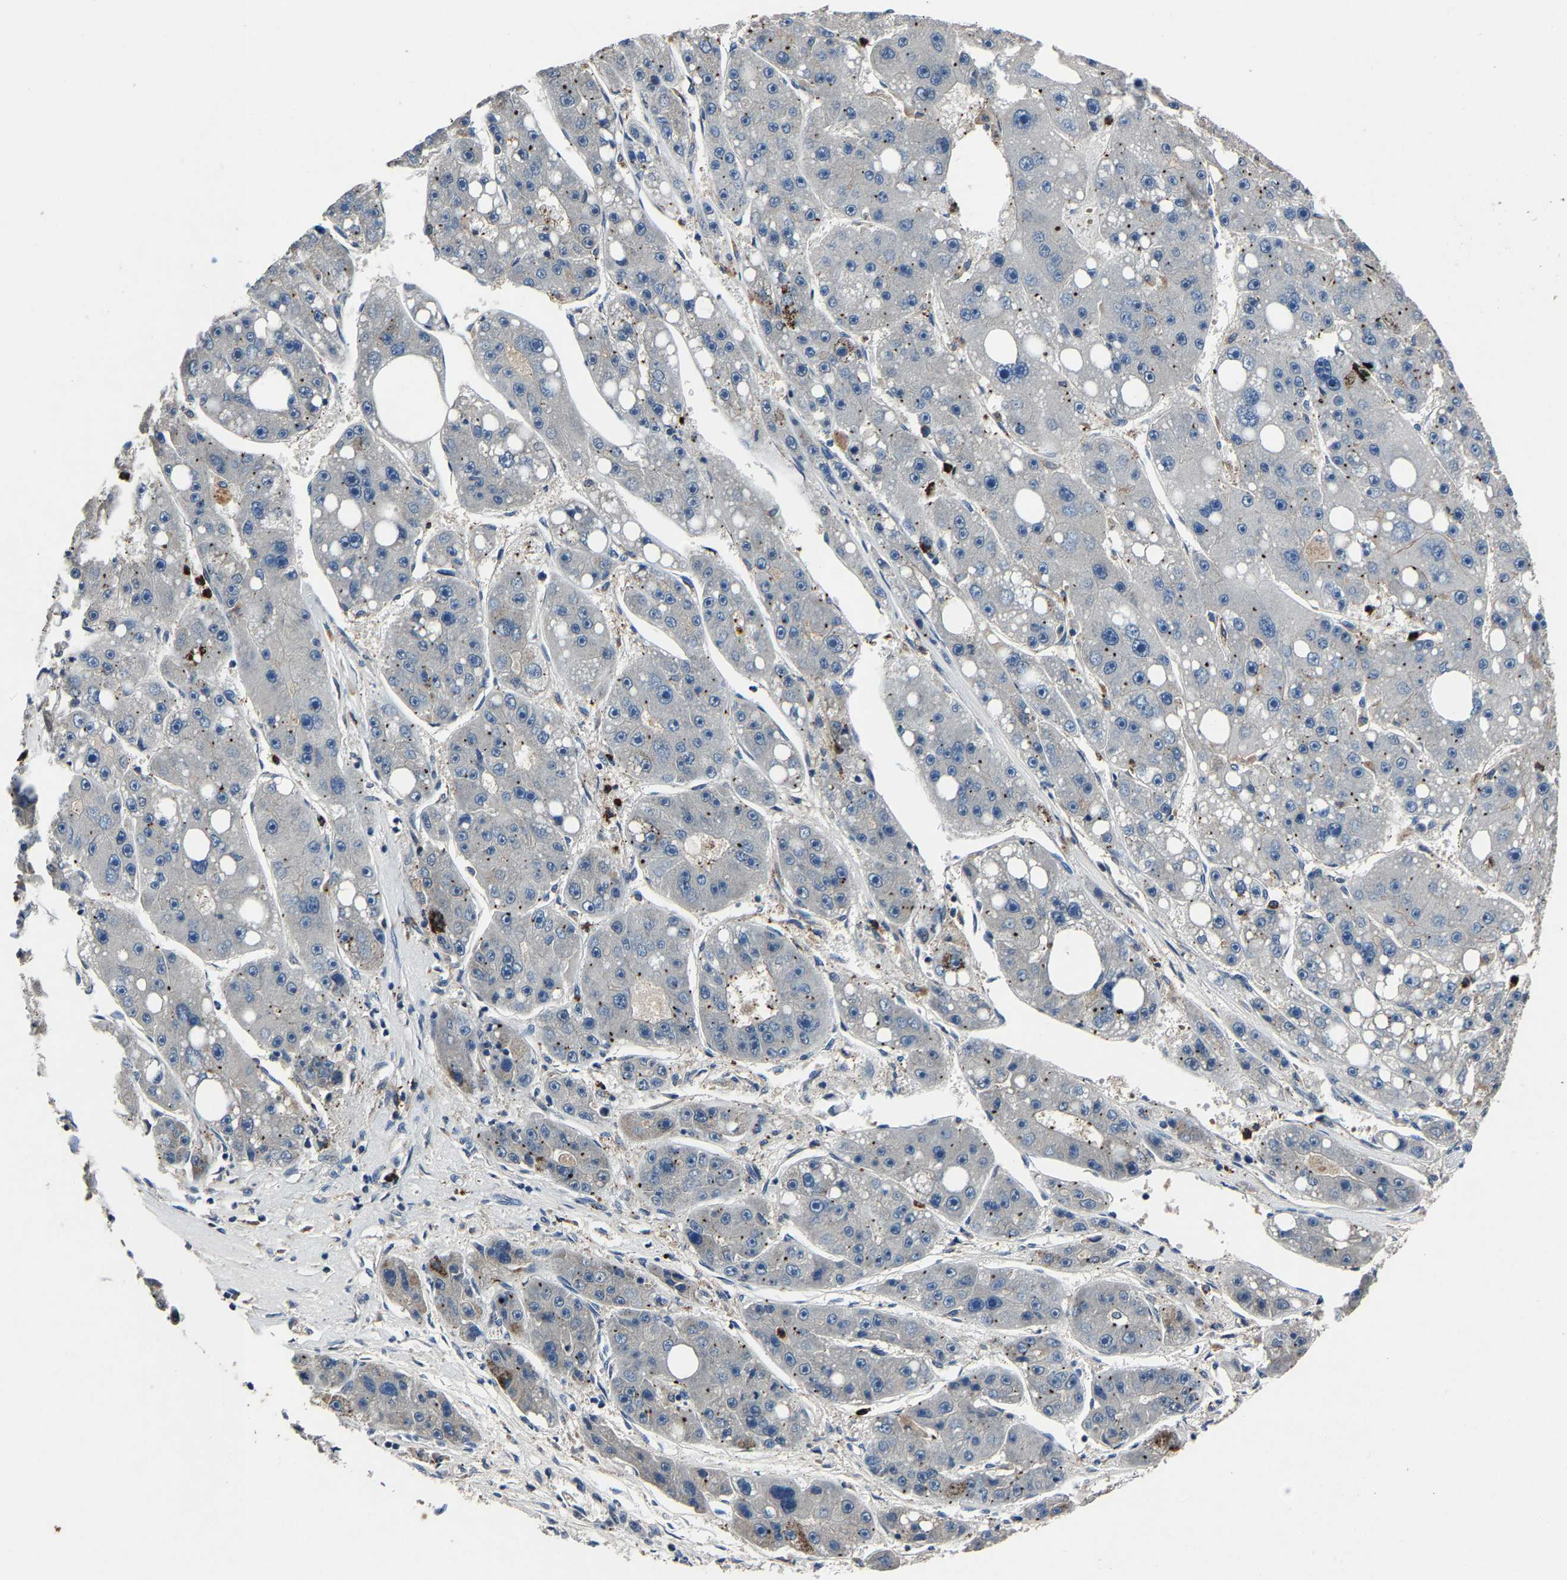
{"staining": {"intensity": "negative", "quantity": "none", "location": "none"}, "tissue": "liver cancer", "cell_type": "Tumor cells", "image_type": "cancer", "snomed": [{"axis": "morphology", "description": "Carcinoma, Hepatocellular, NOS"}, {"axis": "topography", "description": "Liver"}], "caption": "Immunohistochemical staining of liver cancer reveals no significant staining in tumor cells. Brightfield microscopy of IHC stained with DAB (brown) and hematoxylin (blue), captured at high magnification.", "gene": "PCNX2", "patient": {"sex": "female", "age": 61}}